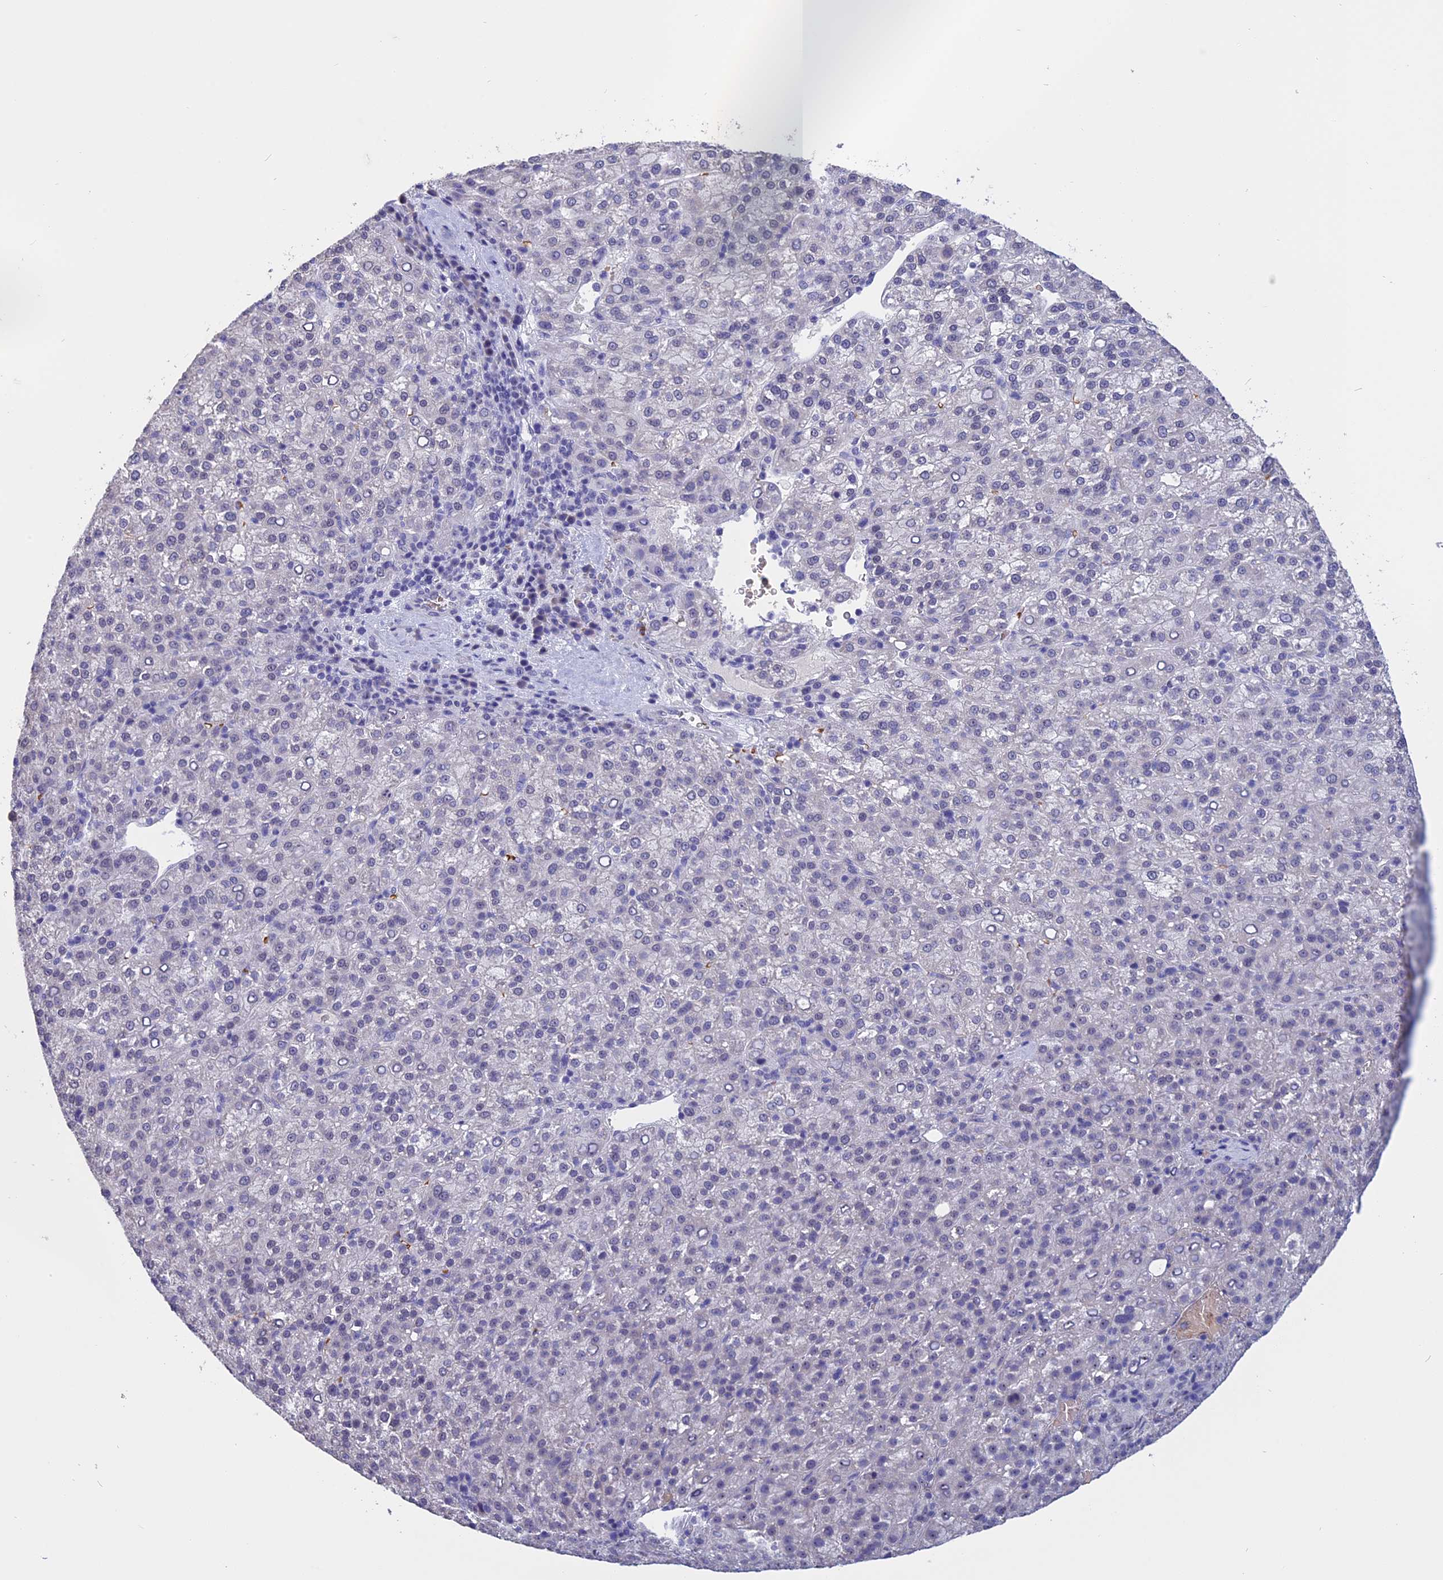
{"staining": {"intensity": "negative", "quantity": "none", "location": "none"}, "tissue": "liver cancer", "cell_type": "Tumor cells", "image_type": "cancer", "snomed": [{"axis": "morphology", "description": "Carcinoma, Hepatocellular, NOS"}, {"axis": "topography", "description": "Liver"}], "caption": "Immunohistochemical staining of human hepatocellular carcinoma (liver) reveals no significant staining in tumor cells.", "gene": "KNOP1", "patient": {"sex": "female", "age": 58}}